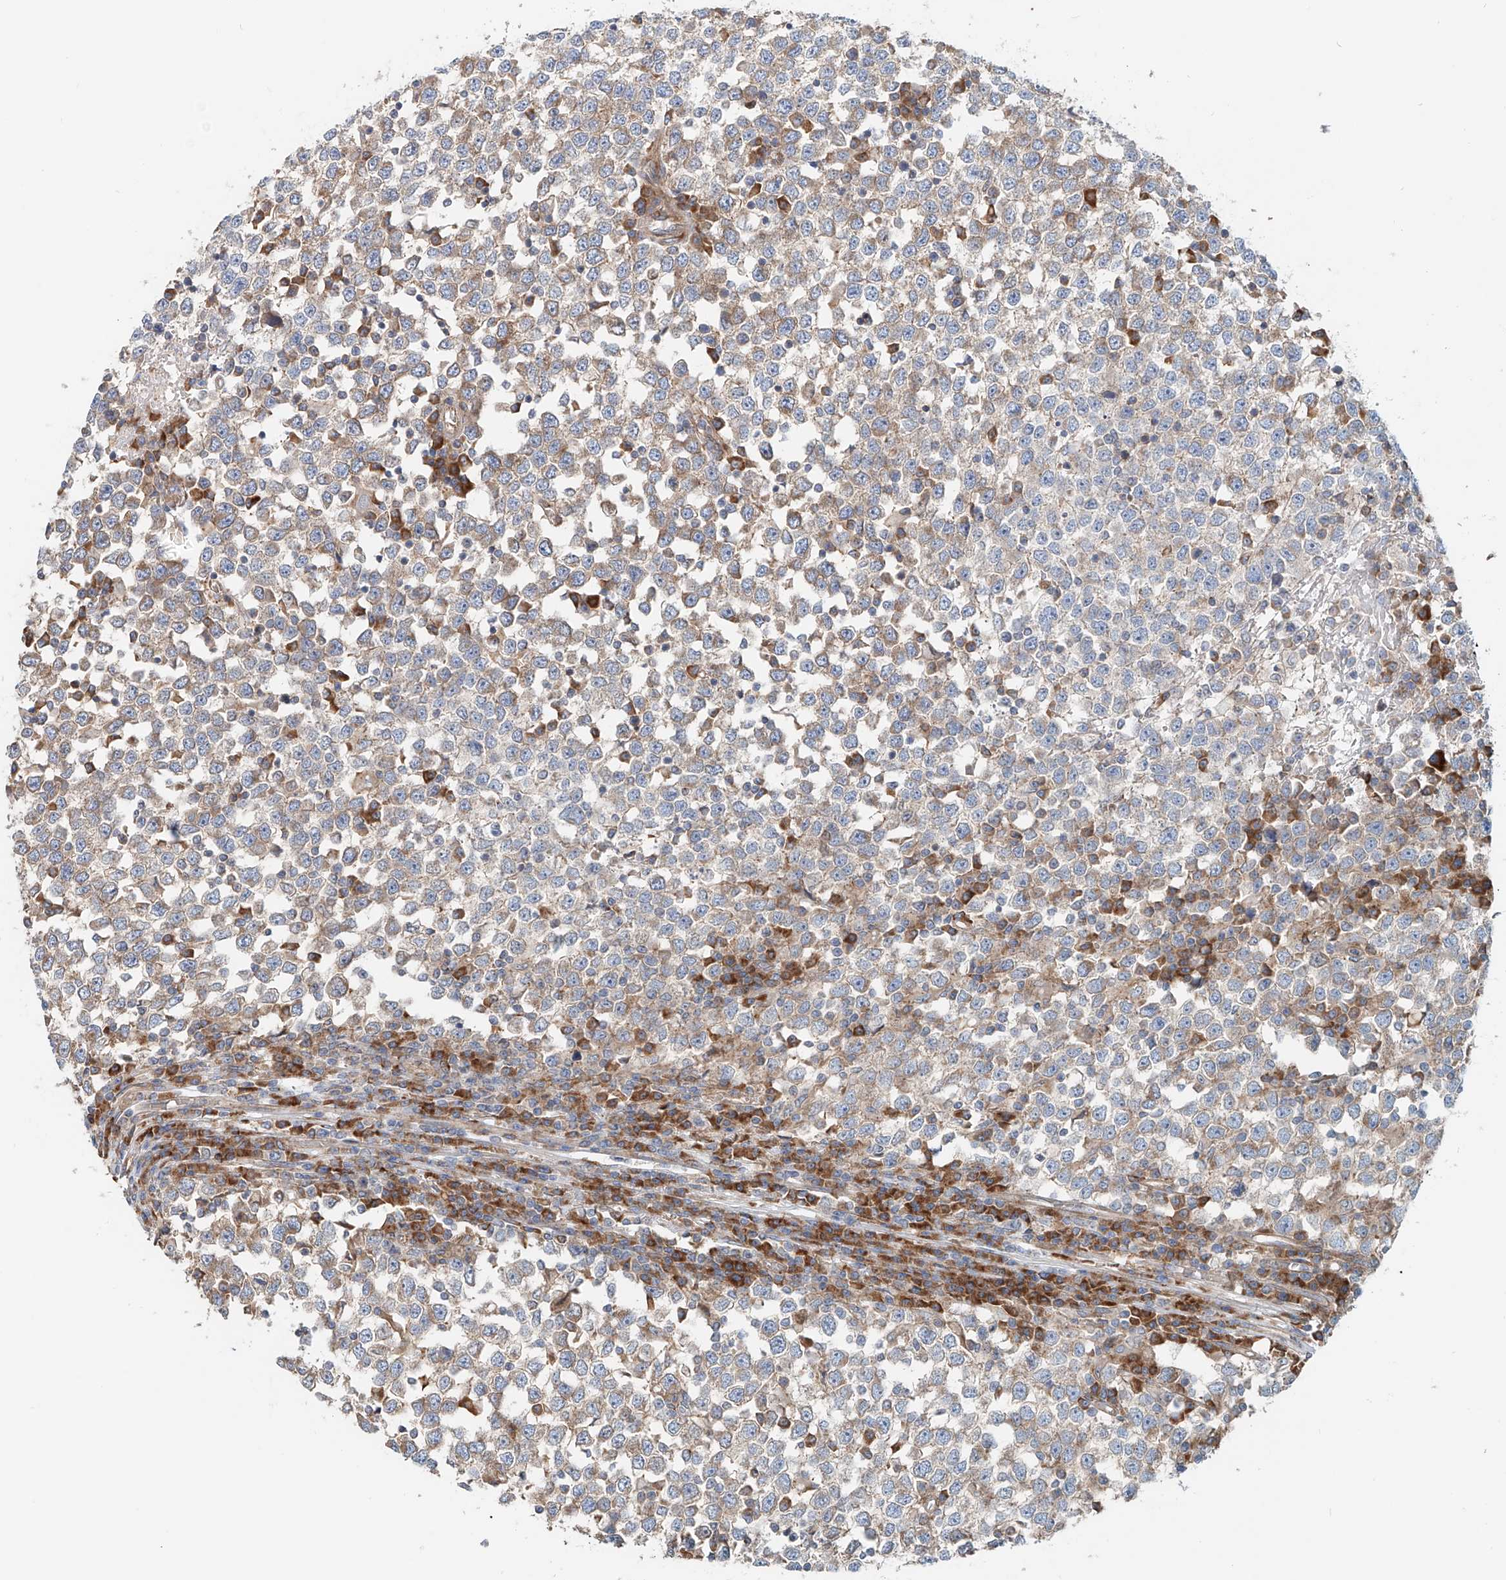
{"staining": {"intensity": "moderate", "quantity": "<25%", "location": "cytoplasmic/membranous"}, "tissue": "testis cancer", "cell_type": "Tumor cells", "image_type": "cancer", "snomed": [{"axis": "morphology", "description": "Seminoma, NOS"}, {"axis": "topography", "description": "Testis"}], "caption": "Moderate cytoplasmic/membranous positivity is appreciated in about <25% of tumor cells in seminoma (testis).", "gene": "SNAP29", "patient": {"sex": "male", "age": 65}}